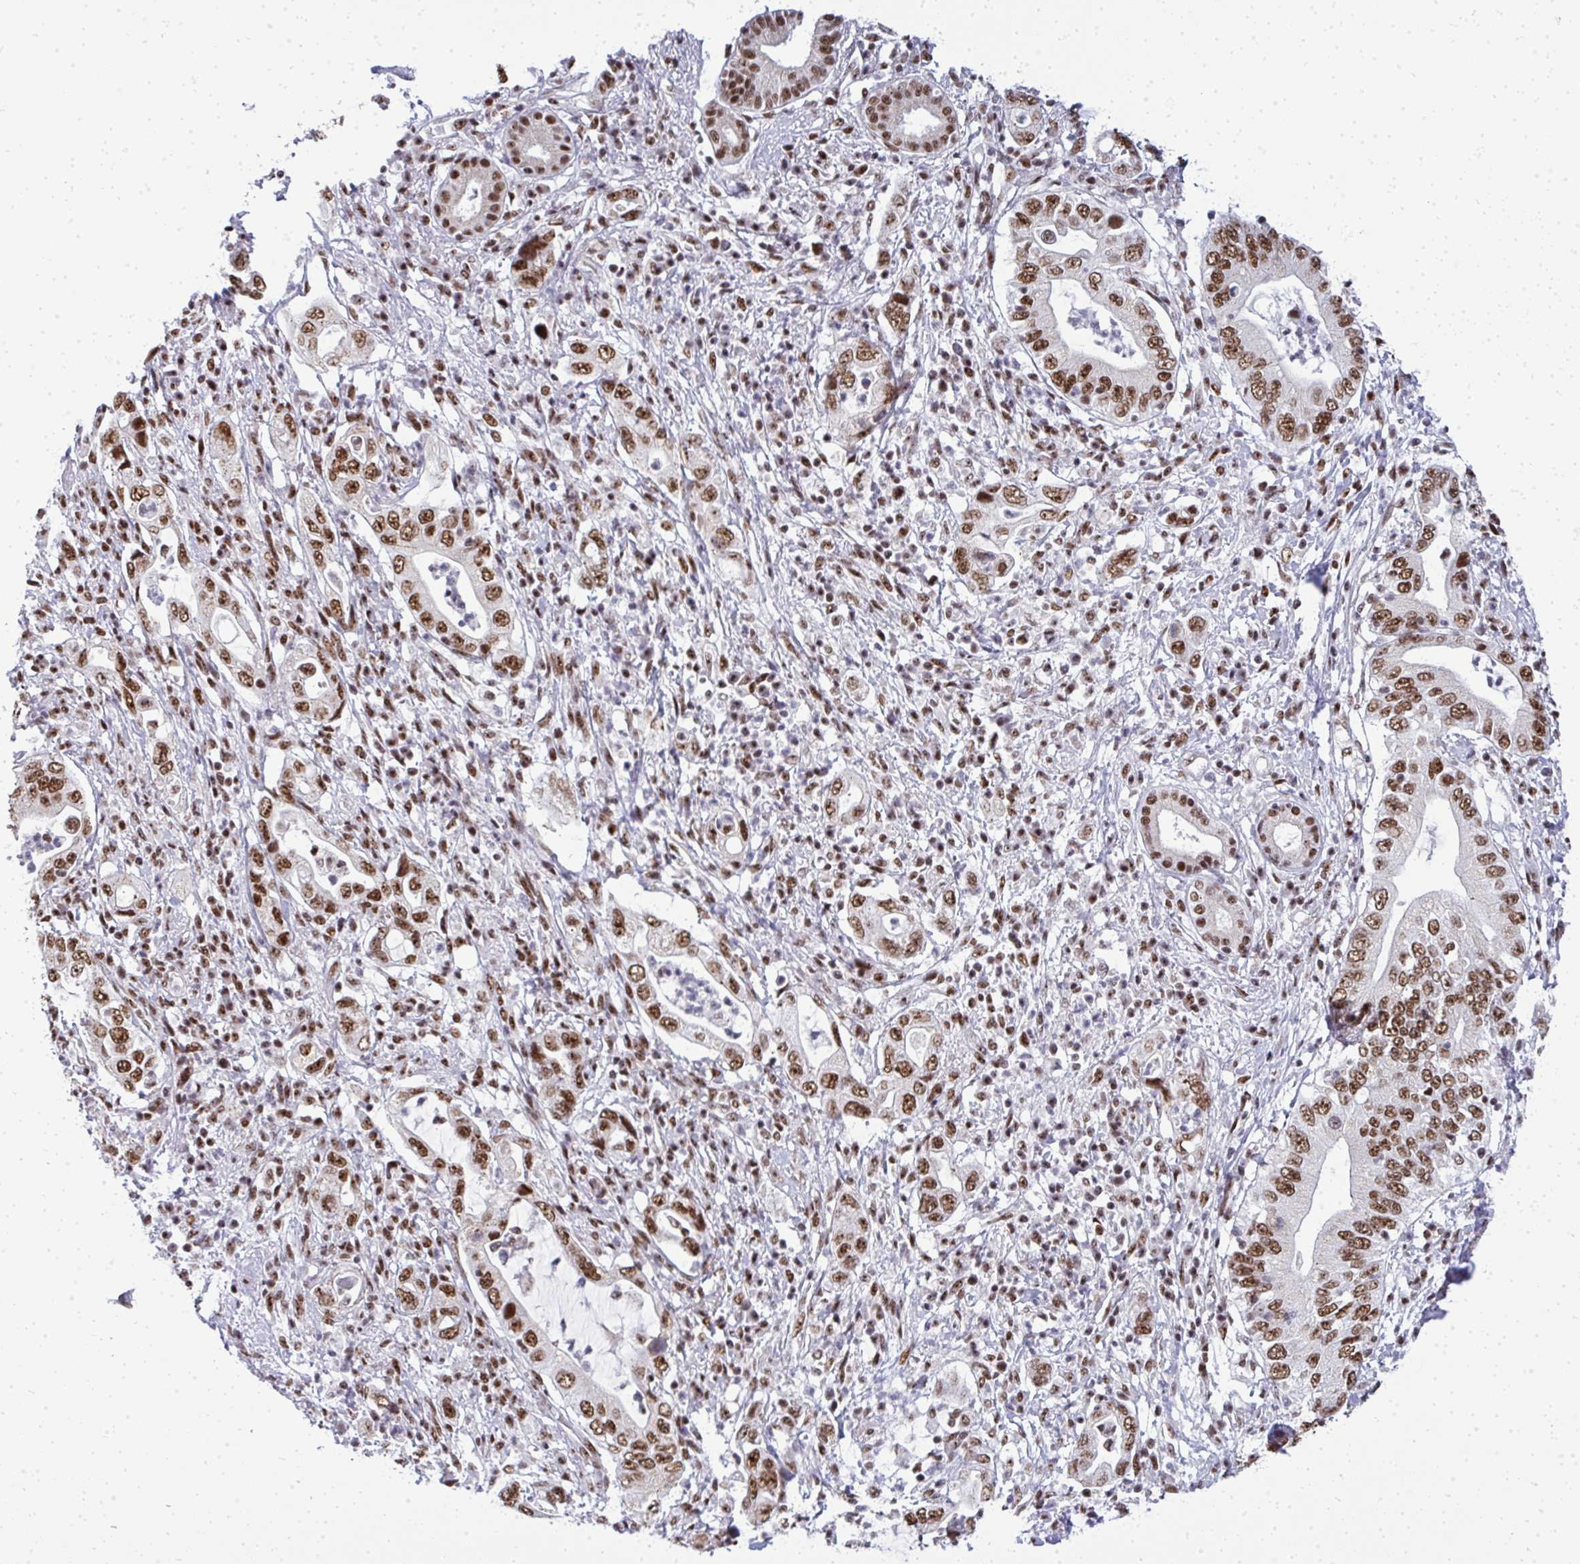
{"staining": {"intensity": "moderate", "quantity": ">75%", "location": "nuclear"}, "tissue": "pancreatic cancer", "cell_type": "Tumor cells", "image_type": "cancer", "snomed": [{"axis": "morphology", "description": "Adenocarcinoma, NOS"}, {"axis": "topography", "description": "Pancreas"}], "caption": "Protein staining demonstrates moderate nuclear expression in approximately >75% of tumor cells in pancreatic cancer. (DAB IHC with brightfield microscopy, high magnification).", "gene": "SIRT7", "patient": {"sex": "female", "age": 72}}